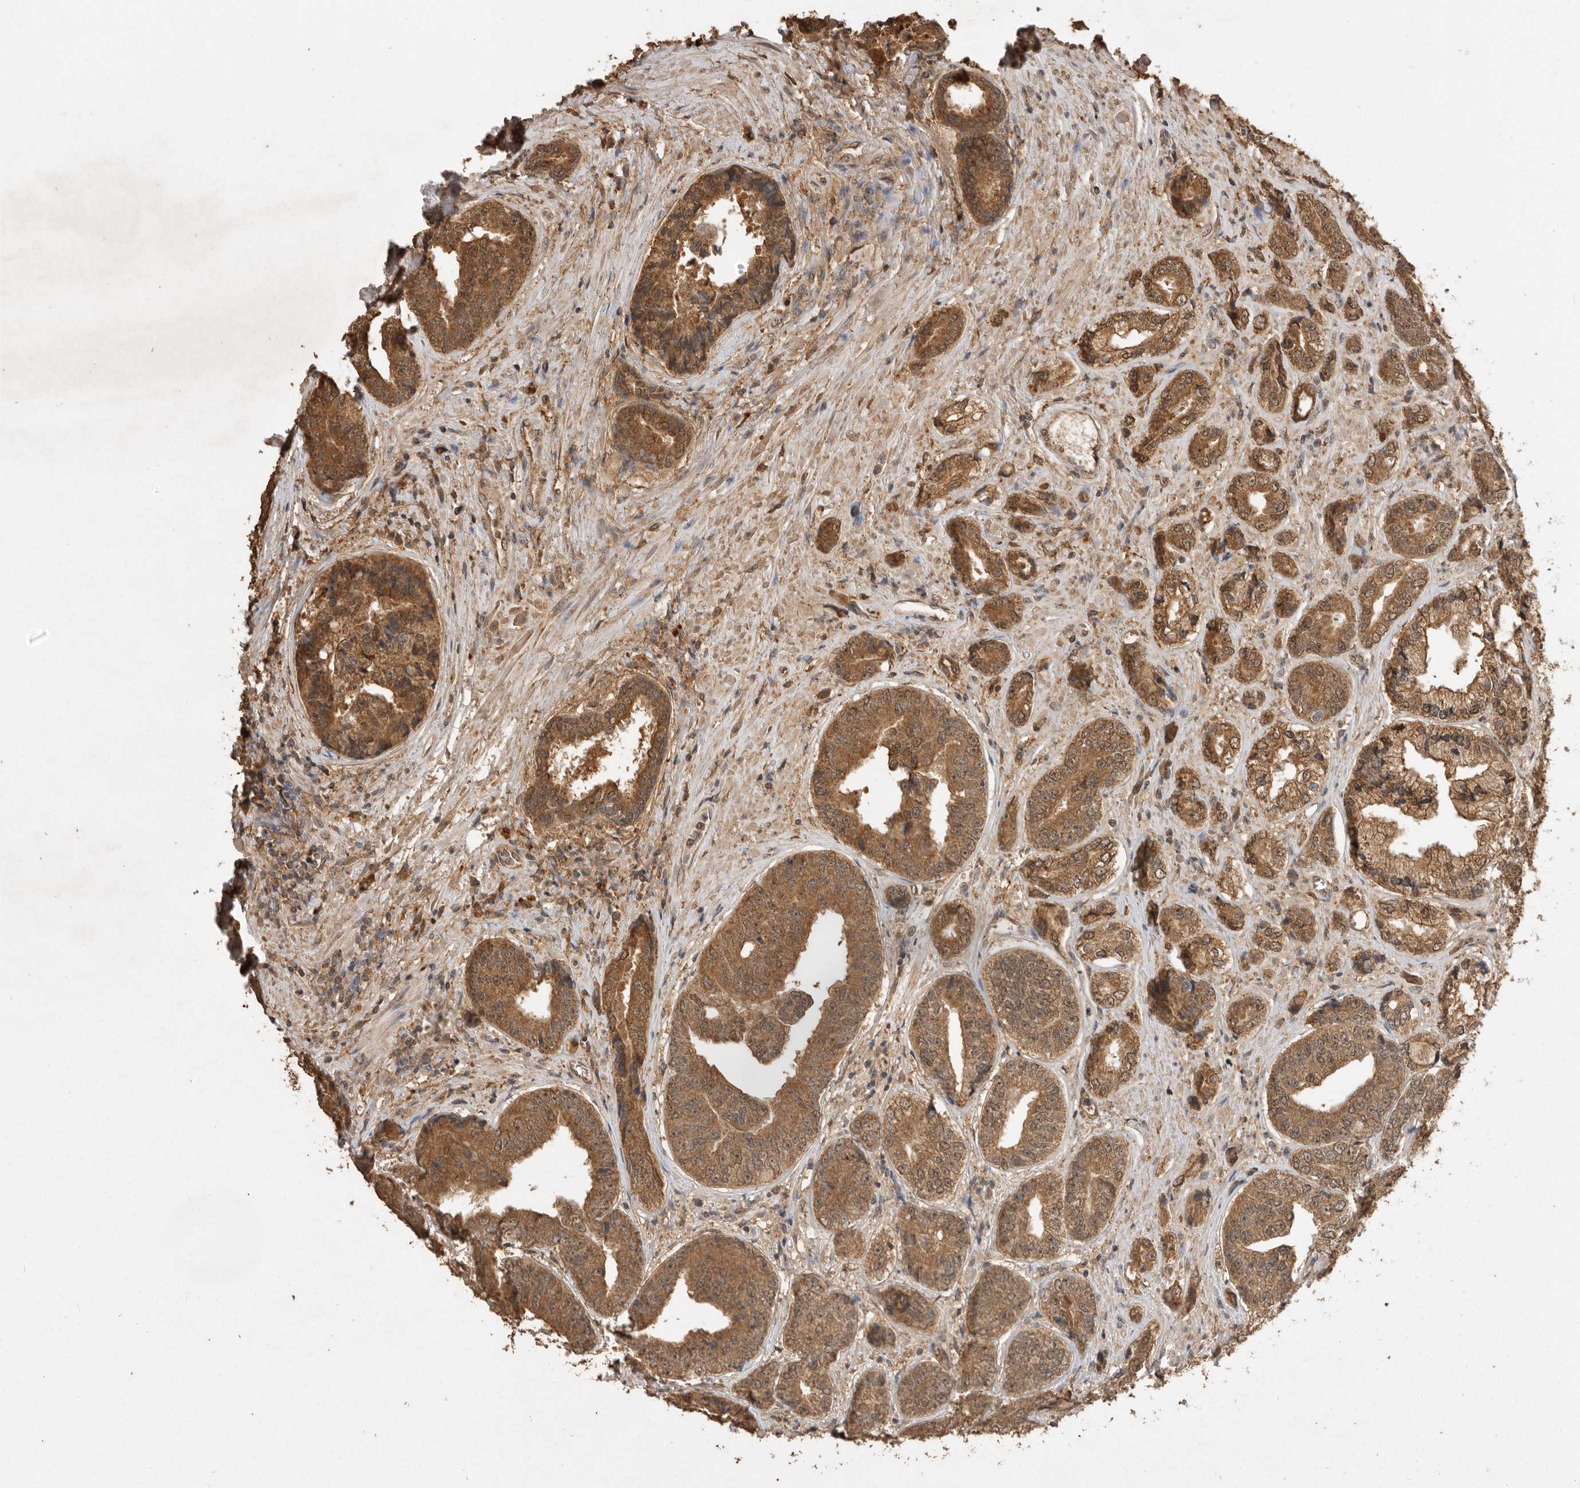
{"staining": {"intensity": "strong", "quantity": ">75%", "location": "cytoplasmic/membranous"}, "tissue": "prostate cancer", "cell_type": "Tumor cells", "image_type": "cancer", "snomed": [{"axis": "morphology", "description": "Adenocarcinoma, High grade"}, {"axis": "topography", "description": "Prostate"}], "caption": "The photomicrograph shows immunohistochemical staining of prostate high-grade adenocarcinoma. There is strong cytoplasmic/membranous expression is appreciated in approximately >75% of tumor cells.", "gene": "JAG2", "patient": {"sex": "male", "age": 61}}